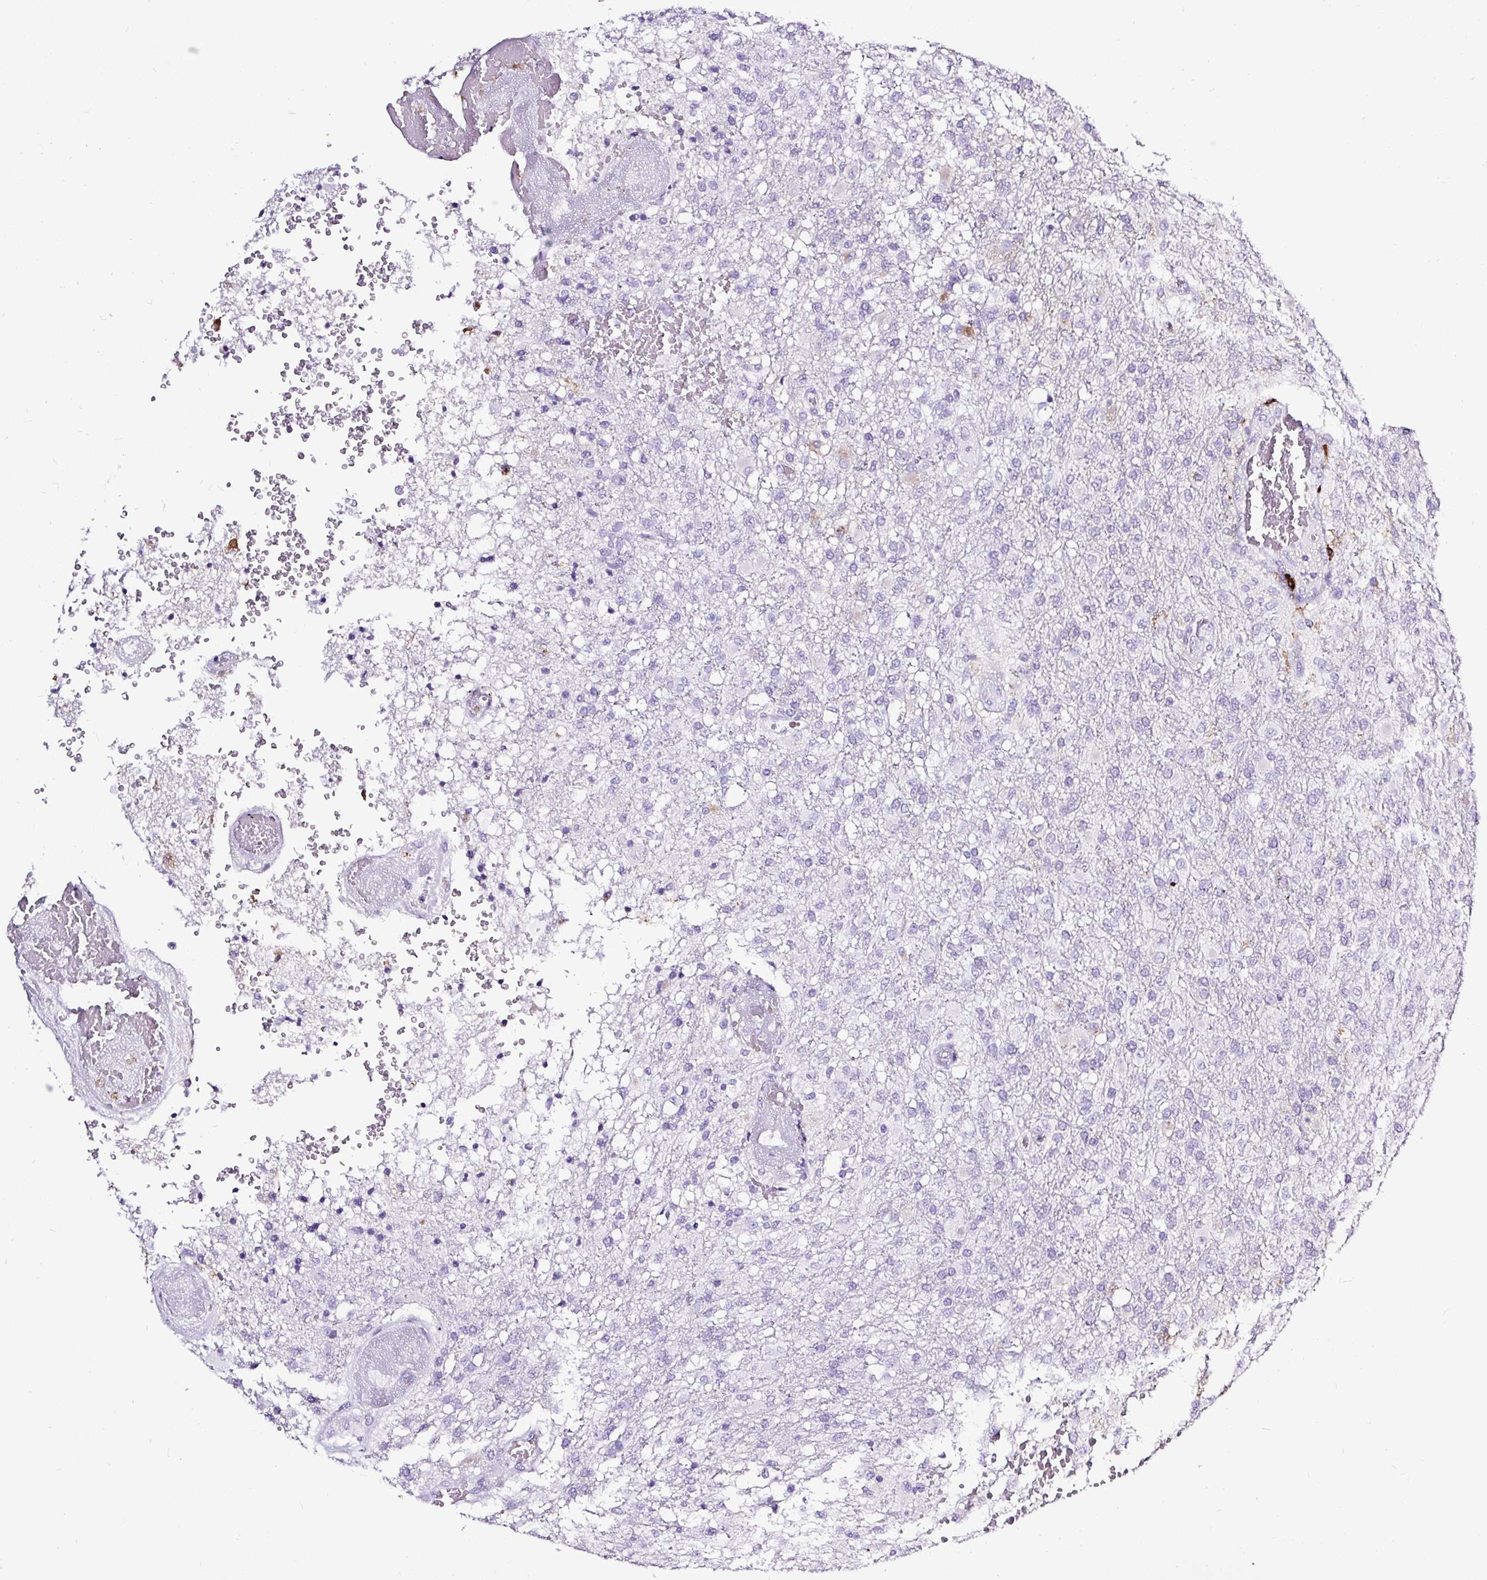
{"staining": {"intensity": "negative", "quantity": "none", "location": "none"}, "tissue": "glioma", "cell_type": "Tumor cells", "image_type": "cancer", "snomed": [{"axis": "morphology", "description": "Glioma, malignant, High grade"}, {"axis": "topography", "description": "Brain"}], "caption": "There is no significant expression in tumor cells of malignant high-grade glioma.", "gene": "HLA-DRA", "patient": {"sex": "female", "age": 74}}